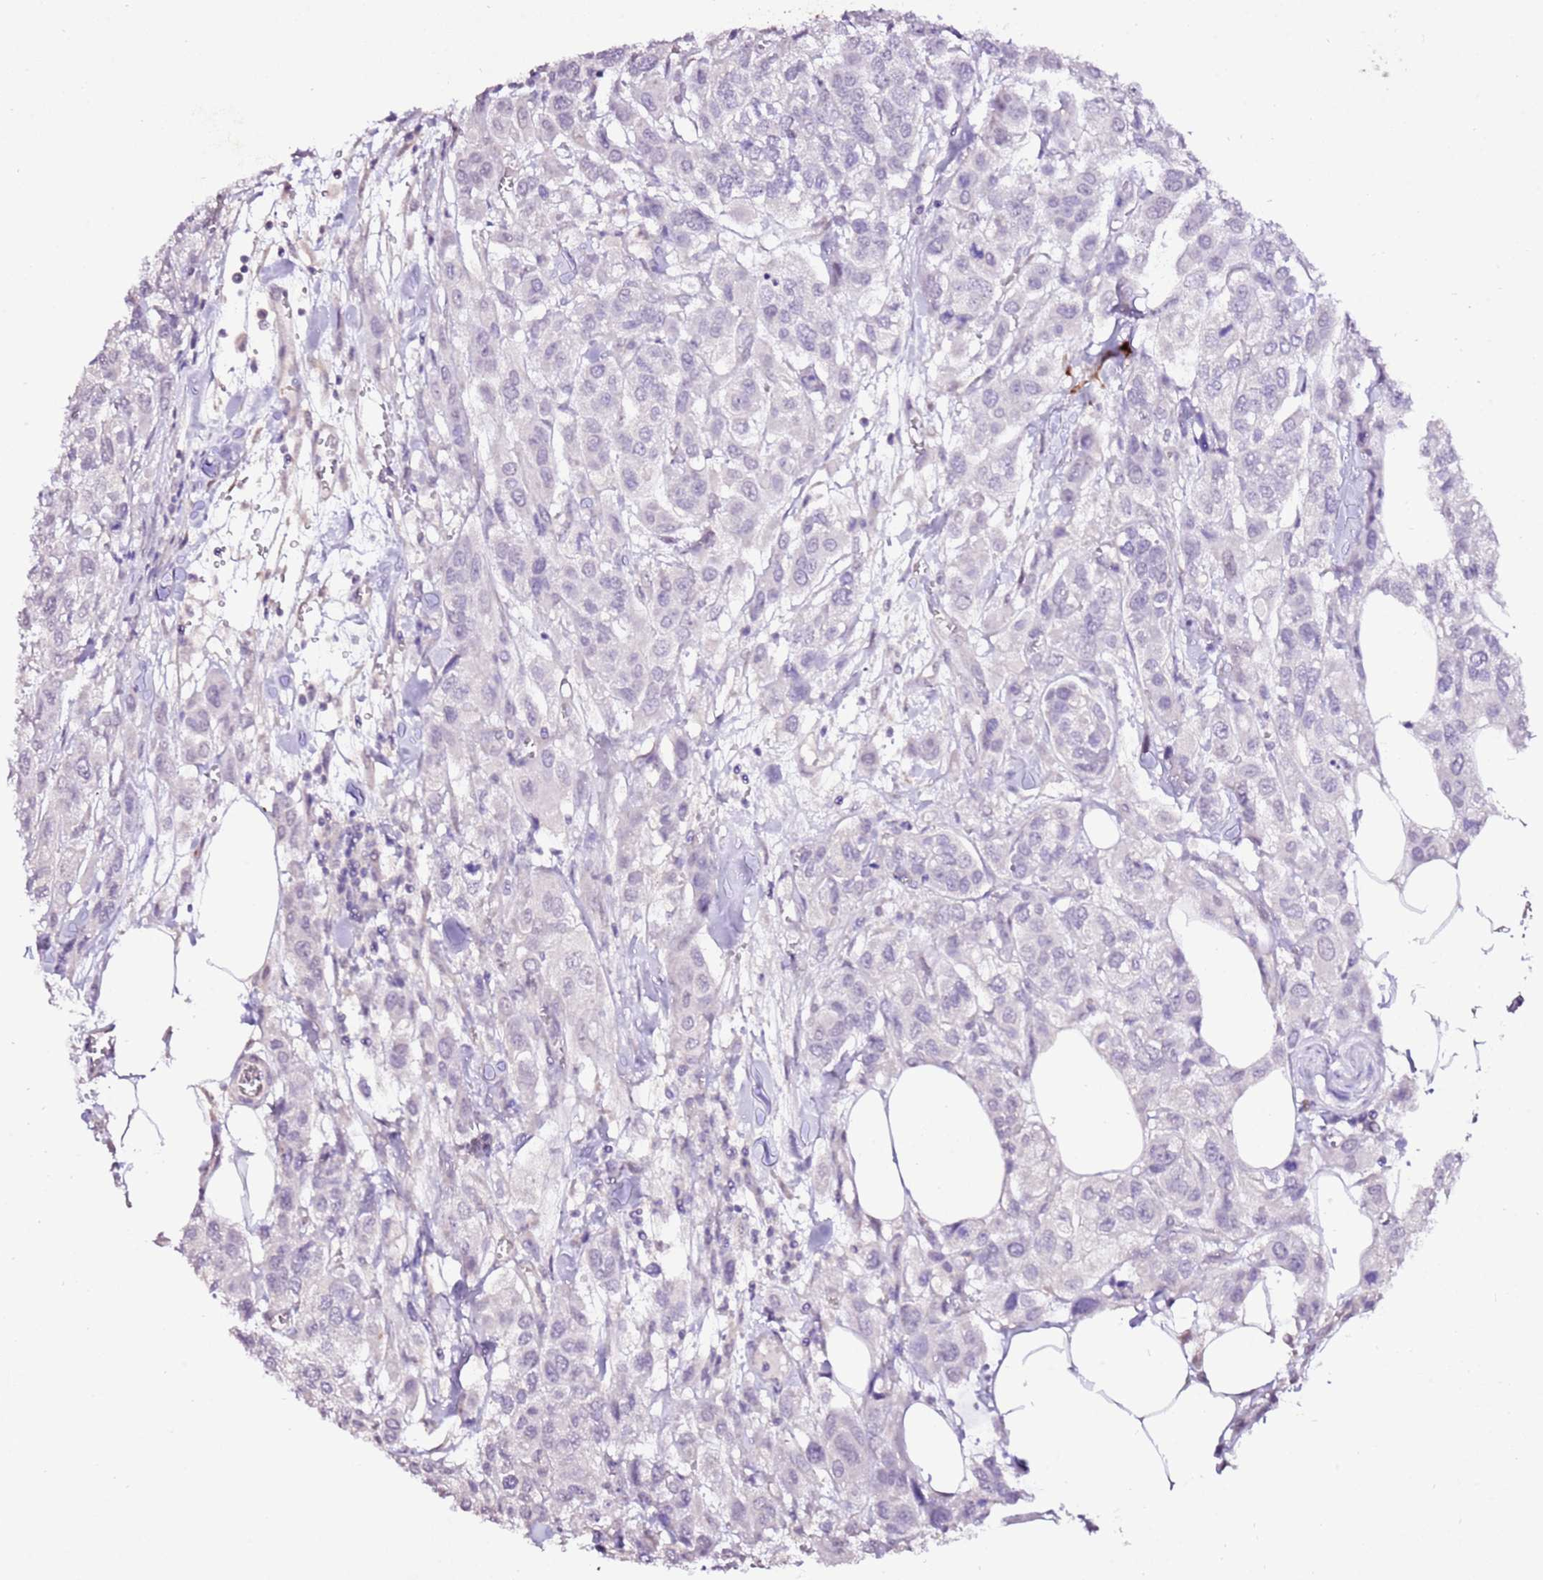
{"staining": {"intensity": "negative", "quantity": "none", "location": "none"}, "tissue": "urothelial cancer", "cell_type": "Tumor cells", "image_type": "cancer", "snomed": [{"axis": "morphology", "description": "Urothelial carcinoma, High grade"}, {"axis": "topography", "description": "Urinary bladder"}], "caption": "Immunohistochemistry (IHC) histopathology image of neoplastic tissue: urothelial cancer stained with DAB (3,3'-diaminobenzidine) reveals no significant protein staining in tumor cells.", "gene": "ART5", "patient": {"sex": "male", "age": 67}}